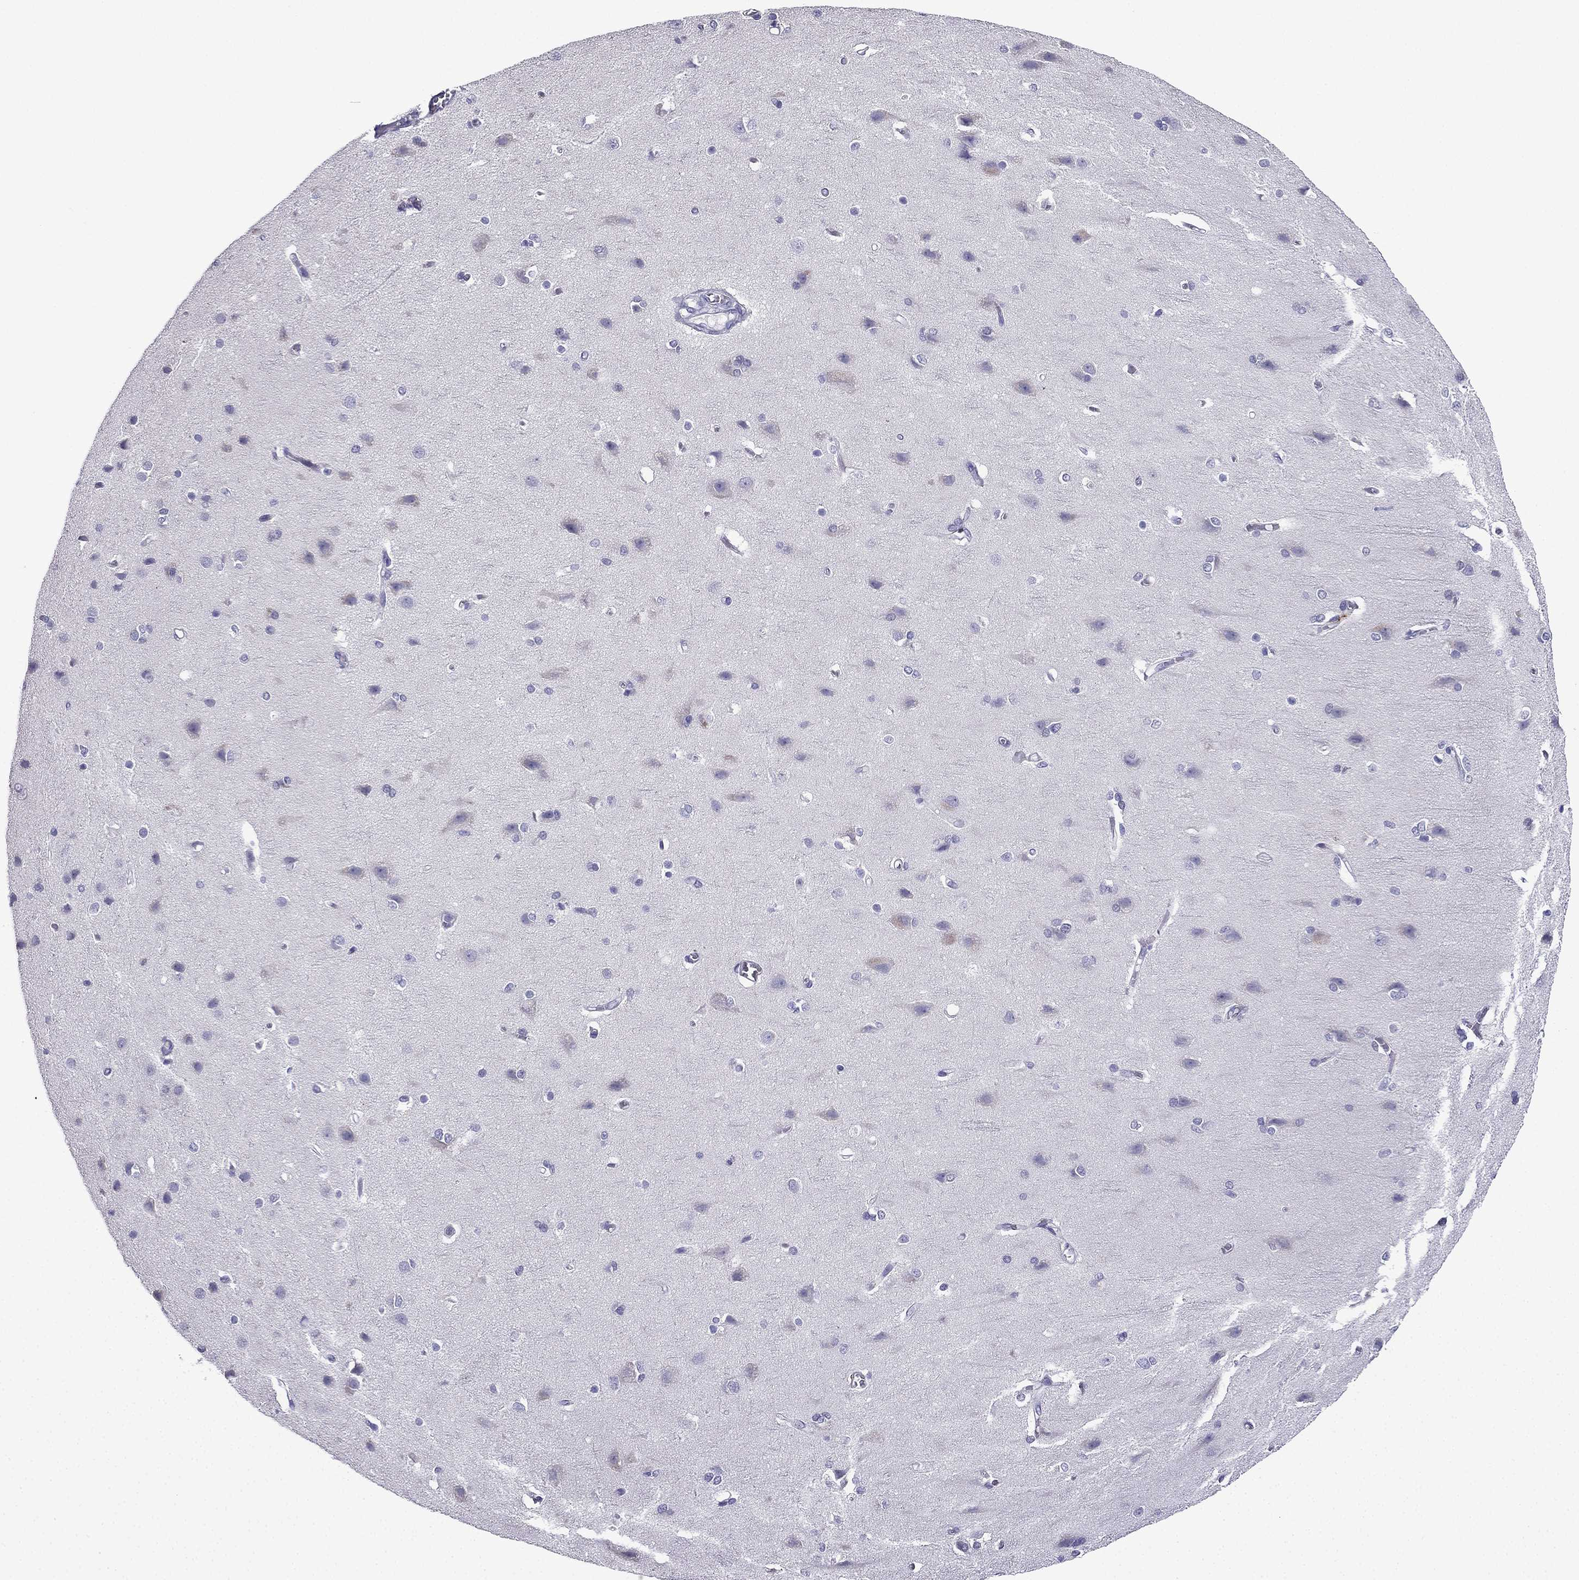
{"staining": {"intensity": "negative", "quantity": "none", "location": "none"}, "tissue": "cerebral cortex", "cell_type": "Endothelial cells", "image_type": "normal", "snomed": [{"axis": "morphology", "description": "Normal tissue, NOS"}, {"axis": "topography", "description": "Cerebral cortex"}], "caption": "Immunohistochemistry micrograph of unremarkable cerebral cortex stained for a protein (brown), which displays no staining in endothelial cells.", "gene": "TSSK4", "patient": {"sex": "male", "age": 37}}